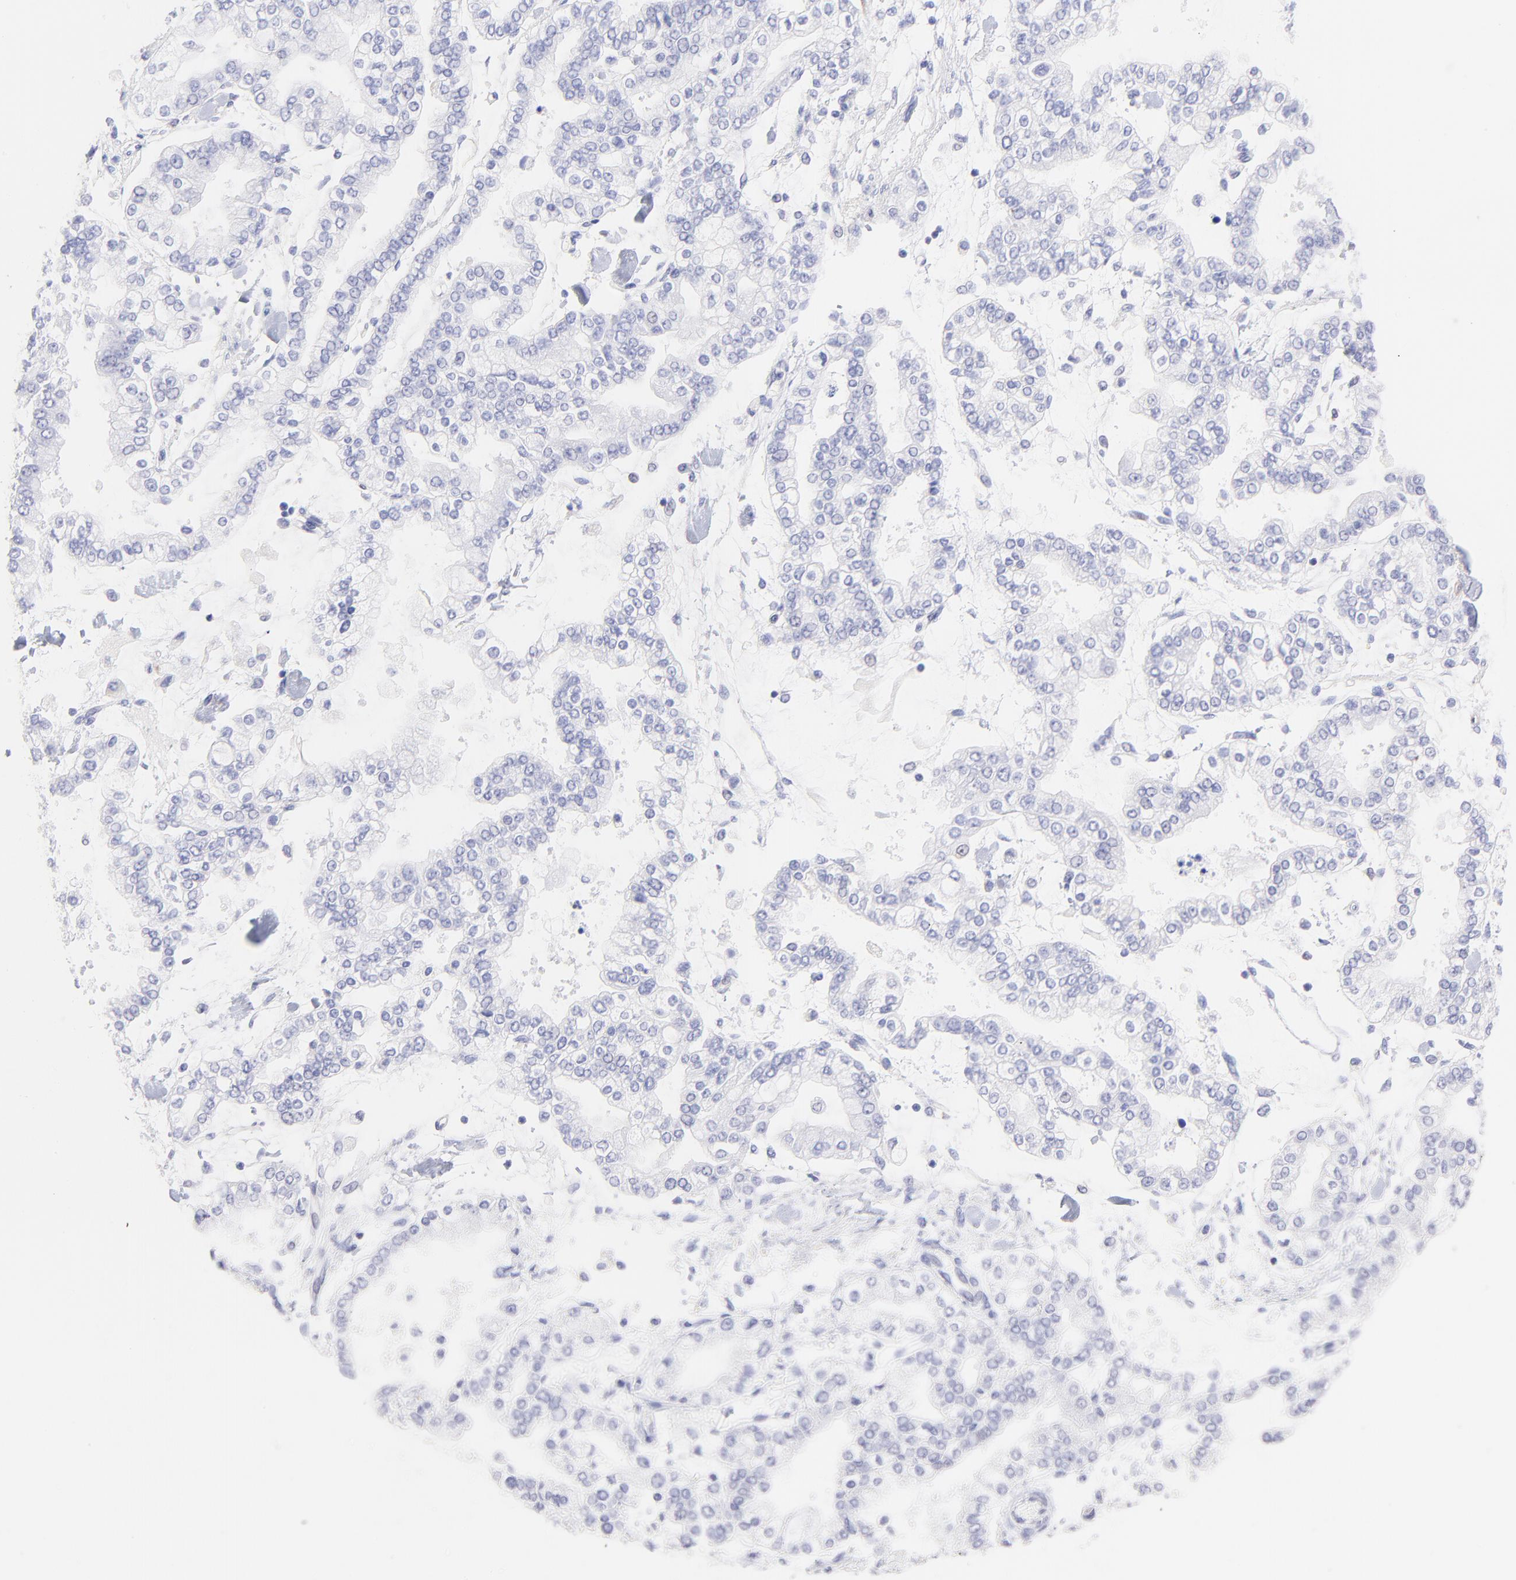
{"staining": {"intensity": "negative", "quantity": "none", "location": "none"}, "tissue": "stomach cancer", "cell_type": "Tumor cells", "image_type": "cancer", "snomed": [{"axis": "morphology", "description": "Normal tissue, NOS"}, {"axis": "morphology", "description": "Adenocarcinoma, NOS"}, {"axis": "topography", "description": "Stomach, upper"}, {"axis": "topography", "description": "Stomach"}], "caption": "The photomicrograph displays no staining of tumor cells in adenocarcinoma (stomach).", "gene": "IRAG2", "patient": {"sex": "male", "age": 76}}